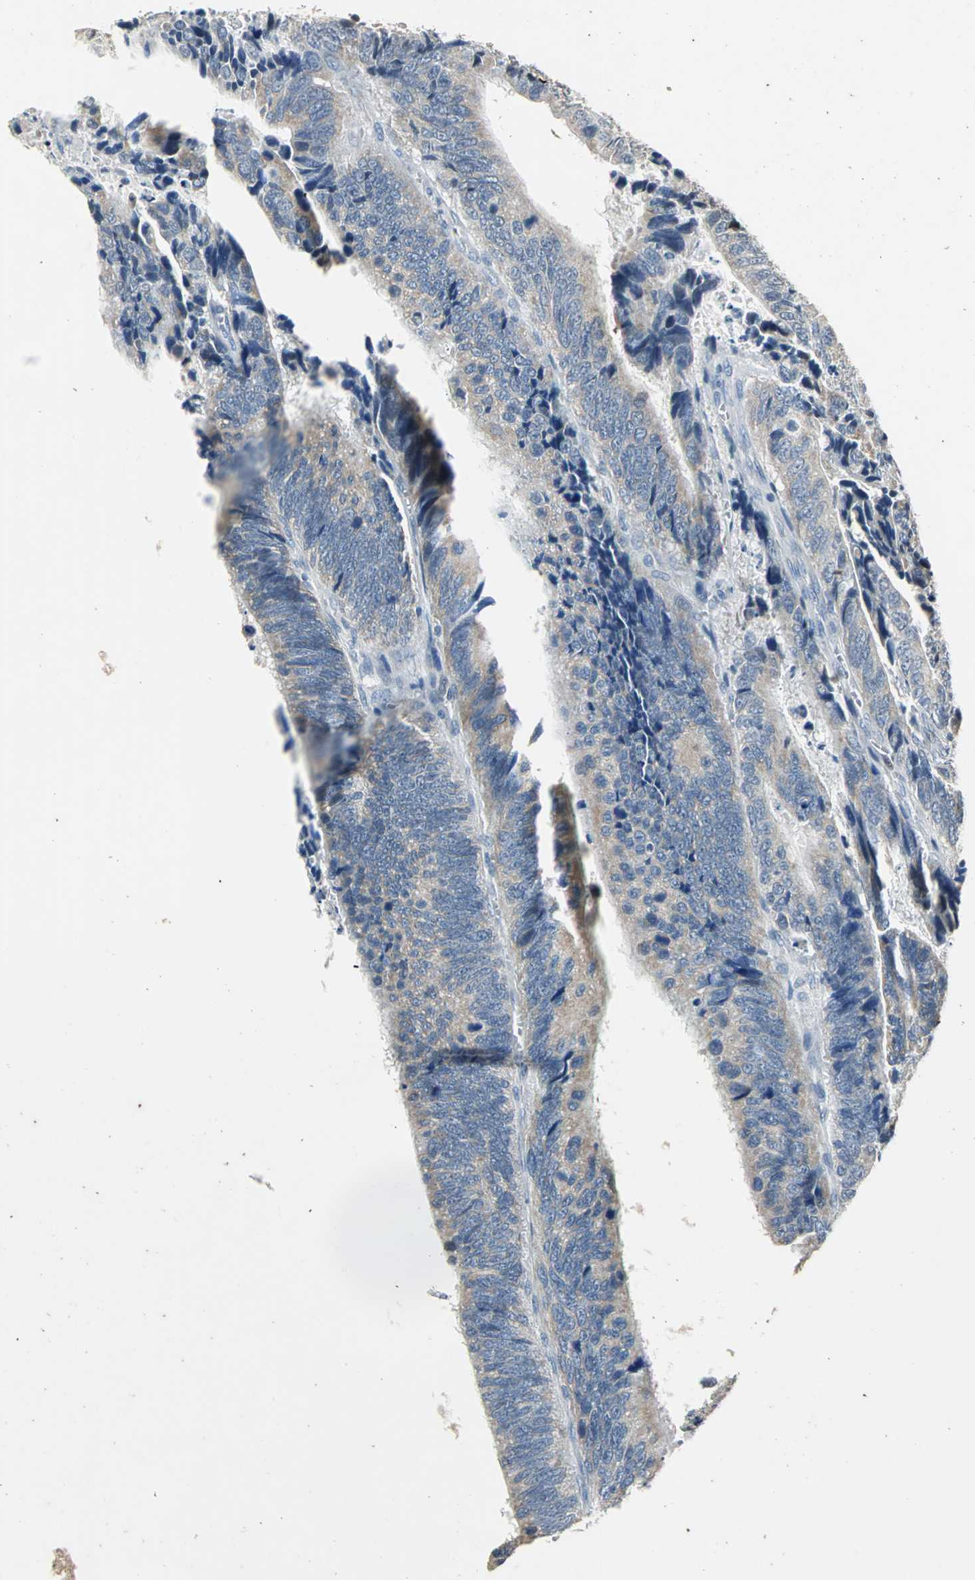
{"staining": {"intensity": "weak", "quantity": ">75%", "location": "cytoplasmic/membranous"}, "tissue": "colorectal cancer", "cell_type": "Tumor cells", "image_type": "cancer", "snomed": [{"axis": "morphology", "description": "Adenocarcinoma, NOS"}, {"axis": "topography", "description": "Colon"}], "caption": "There is low levels of weak cytoplasmic/membranous positivity in tumor cells of colorectal cancer (adenocarcinoma), as demonstrated by immunohistochemical staining (brown color).", "gene": "JADE3", "patient": {"sex": "male", "age": 72}}